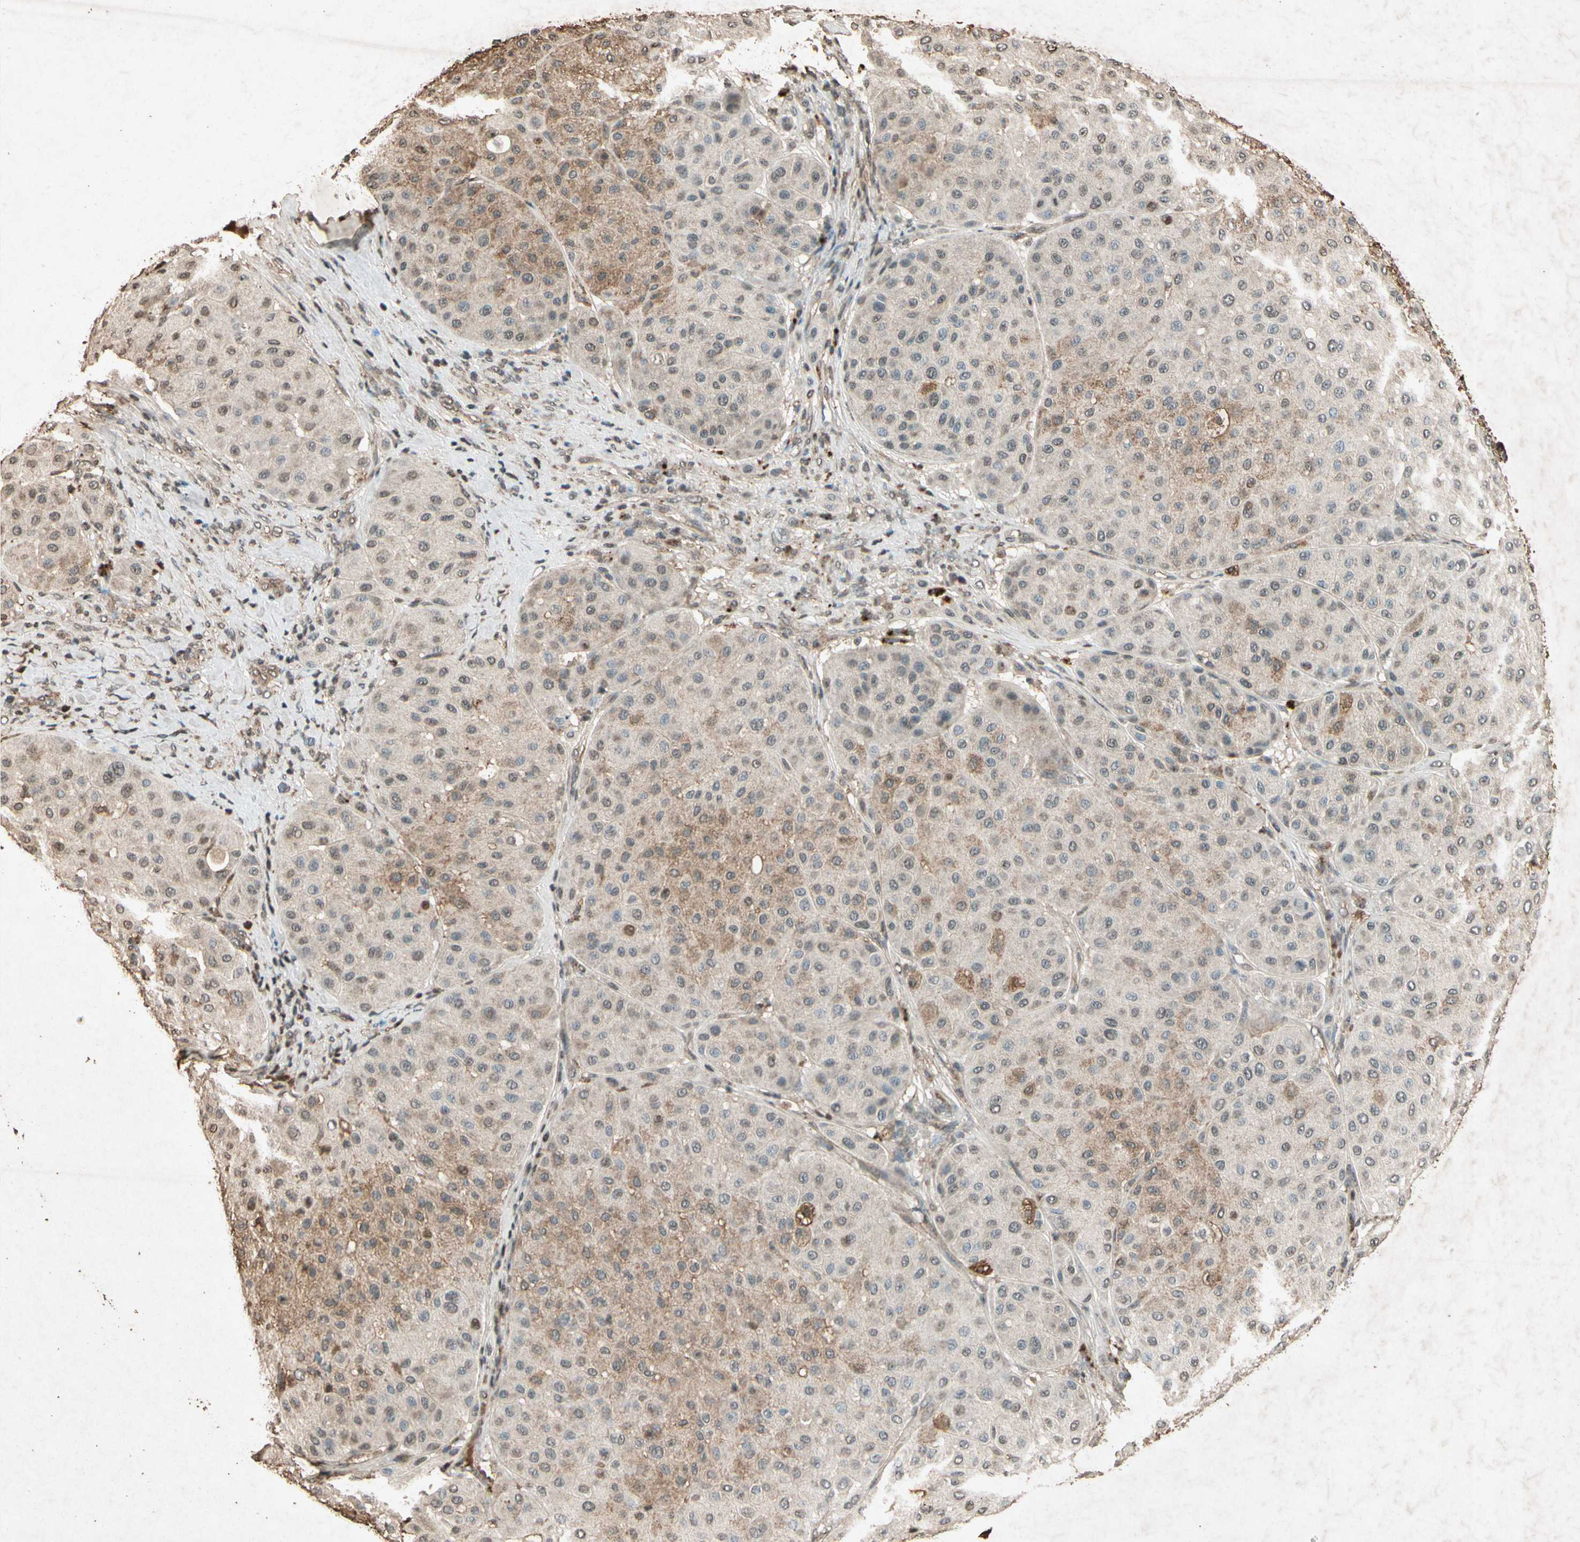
{"staining": {"intensity": "moderate", "quantity": ">75%", "location": "cytoplasmic/membranous"}, "tissue": "melanoma", "cell_type": "Tumor cells", "image_type": "cancer", "snomed": [{"axis": "morphology", "description": "Normal tissue, NOS"}, {"axis": "morphology", "description": "Malignant melanoma, Metastatic site"}, {"axis": "topography", "description": "Skin"}], "caption": "The micrograph displays a brown stain indicating the presence of a protein in the cytoplasmic/membranous of tumor cells in malignant melanoma (metastatic site).", "gene": "GC", "patient": {"sex": "male", "age": 41}}